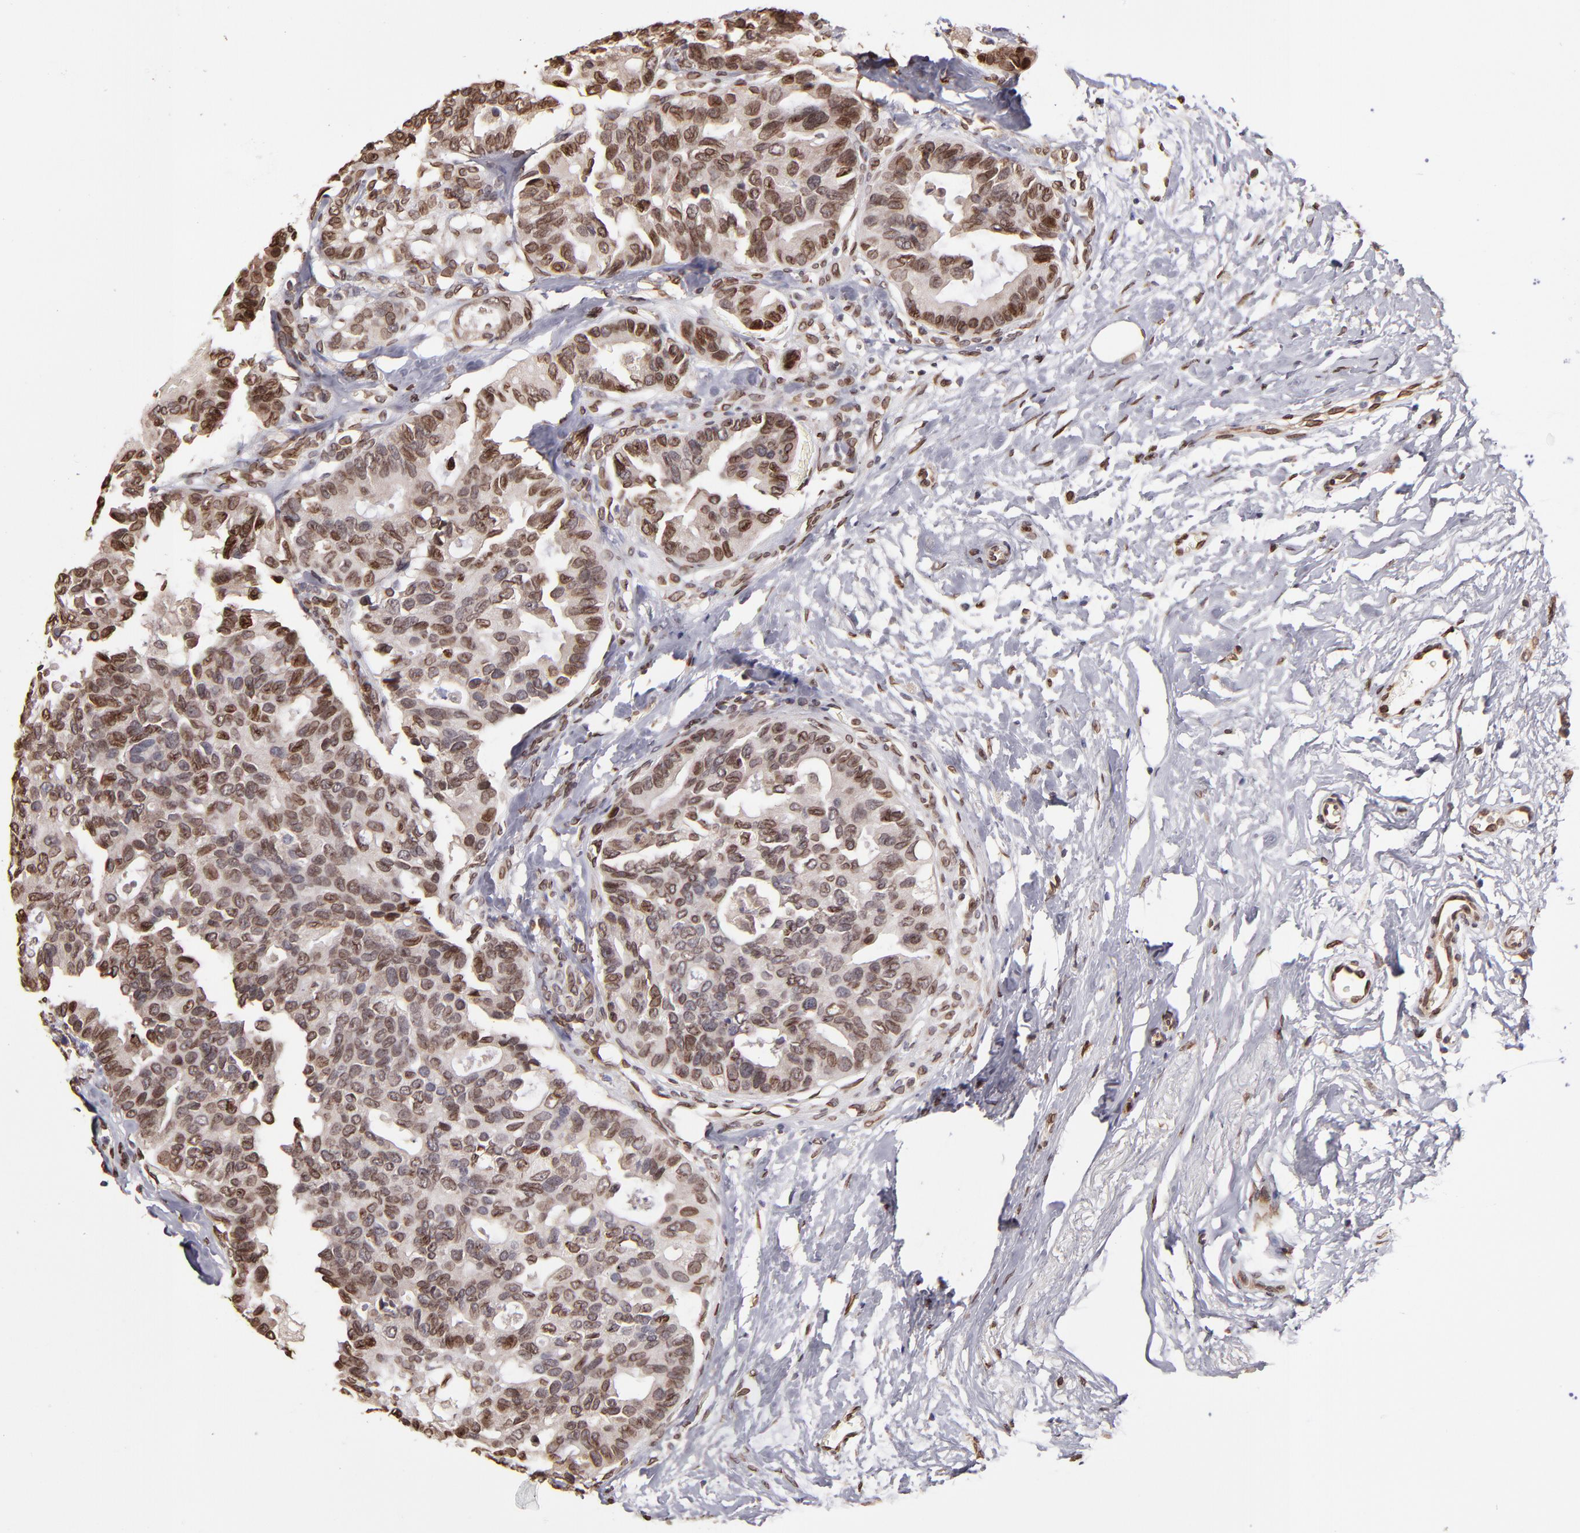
{"staining": {"intensity": "moderate", "quantity": ">75%", "location": "cytoplasmic/membranous,nuclear"}, "tissue": "breast cancer", "cell_type": "Tumor cells", "image_type": "cancer", "snomed": [{"axis": "morphology", "description": "Duct carcinoma"}, {"axis": "topography", "description": "Breast"}], "caption": "About >75% of tumor cells in human breast intraductal carcinoma exhibit moderate cytoplasmic/membranous and nuclear protein positivity as visualized by brown immunohistochemical staining.", "gene": "PUM3", "patient": {"sex": "female", "age": 69}}